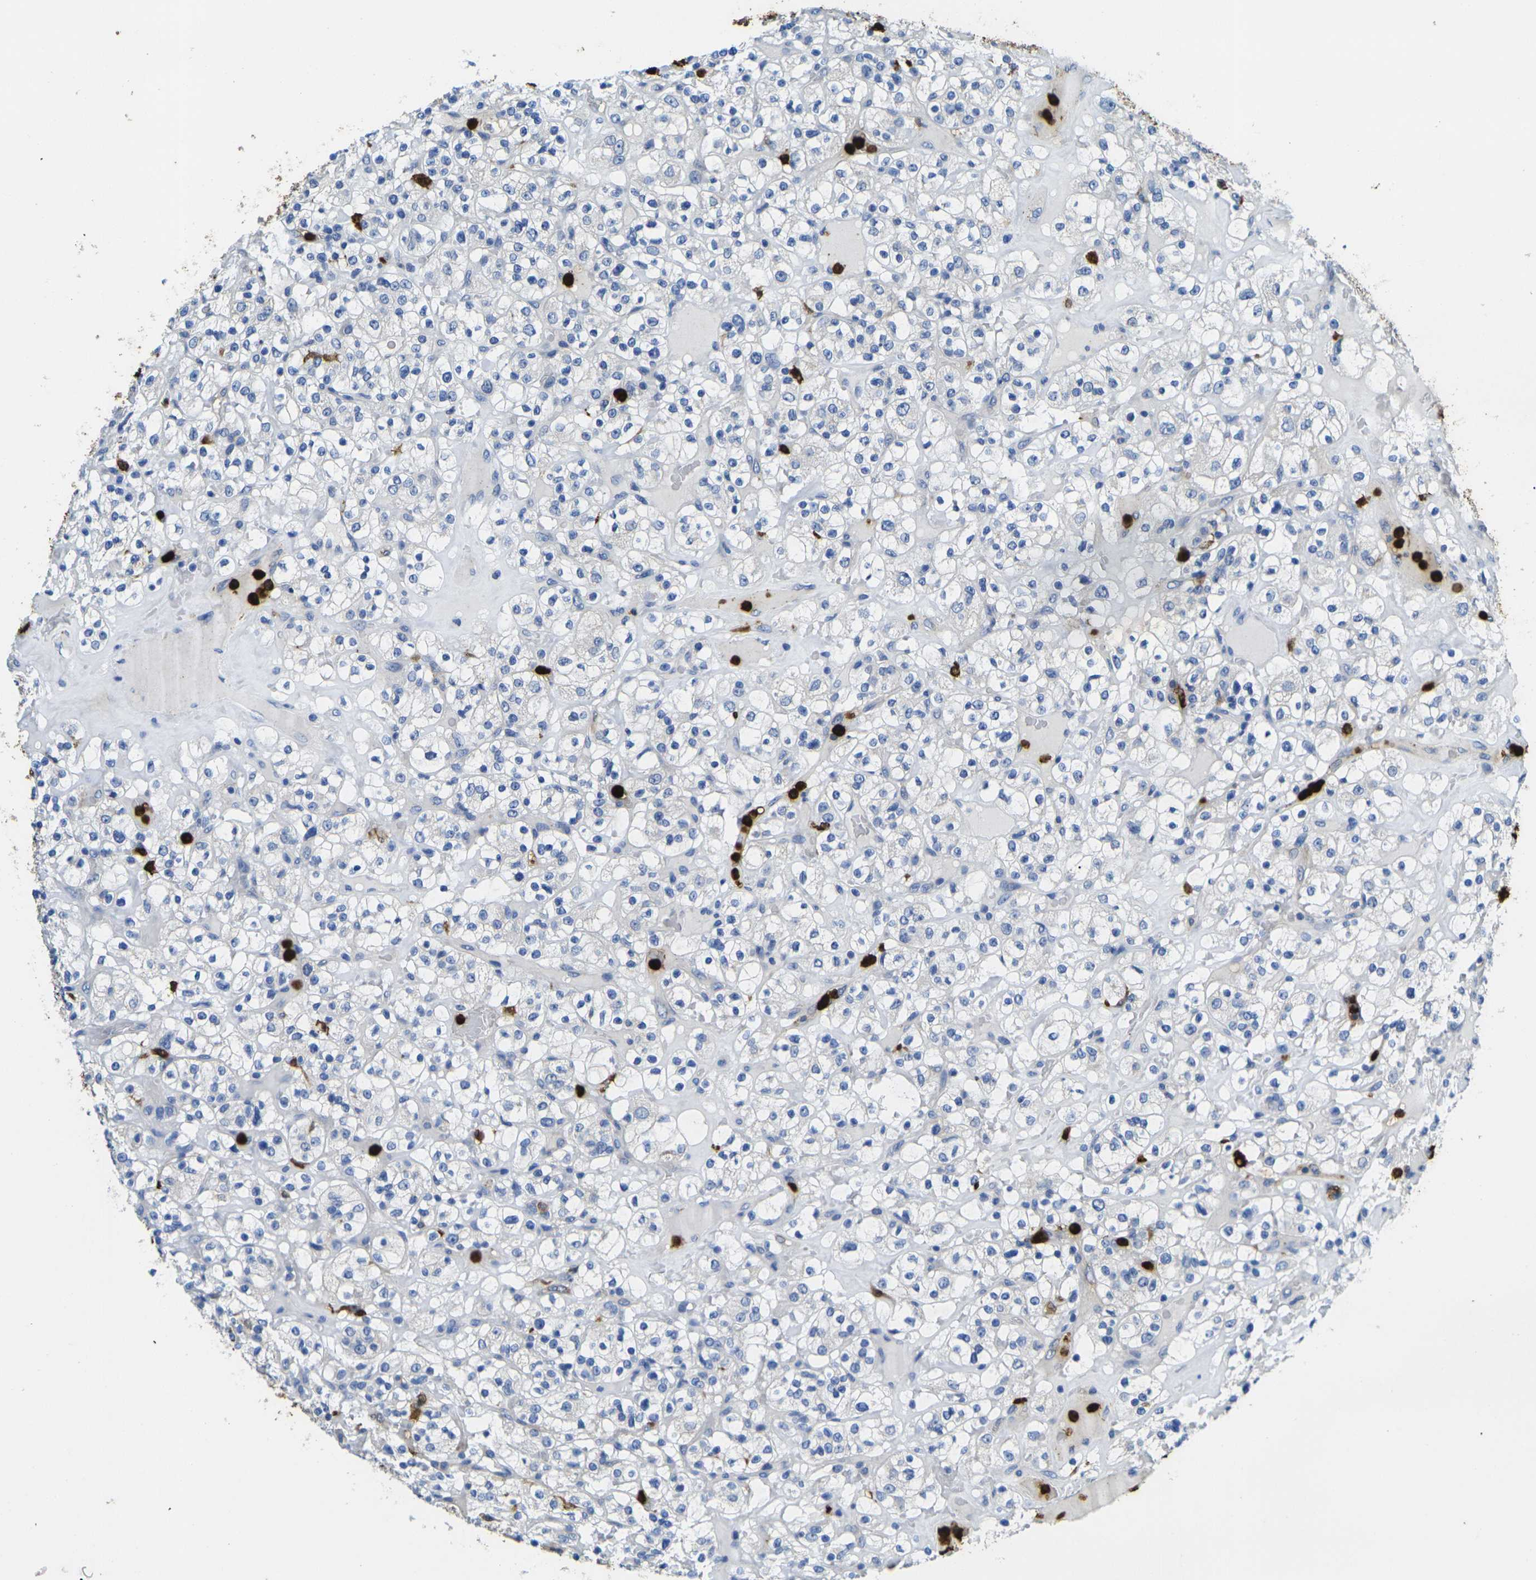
{"staining": {"intensity": "negative", "quantity": "none", "location": "none"}, "tissue": "renal cancer", "cell_type": "Tumor cells", "image_type": "cancer", "snomed": [{"axis": "morphology", "description": "Normal tissue, NOS"}, {"axis": "morphology", "description": "Adenocarcinoma, NOS"}, {"axis": "topography", "description": "Kidney"}], "caption": "DAB (3,3'-diaminobenzidine) immunohistochemical staining of adenocarcinoma (renal) demonstrates no significant expression in tumor cells.", "gene": "S100A9", "patient": {"sex": "female", "age": 72}}